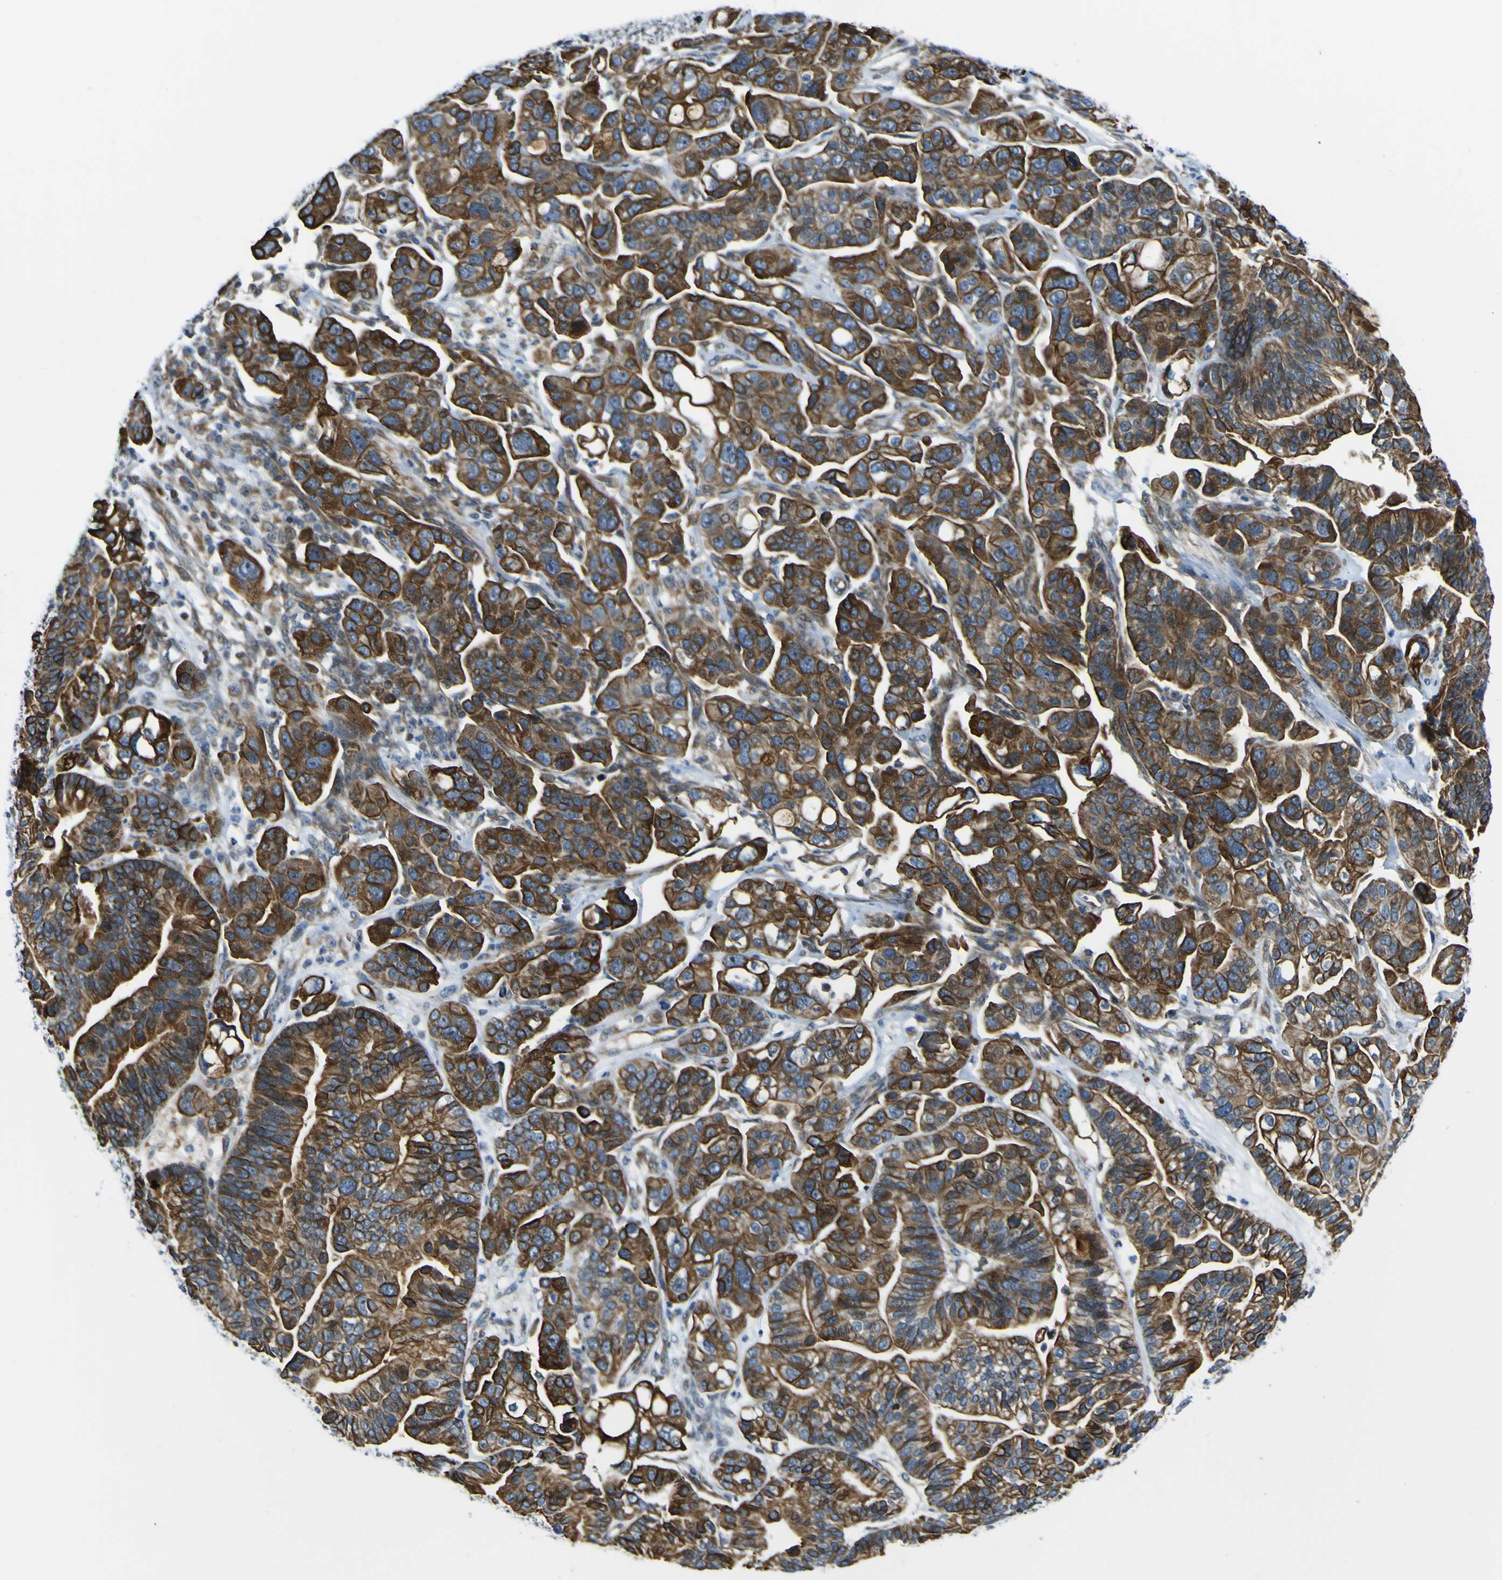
{"staining": {"intensity": "strong", "quantity": ">75%", "location": "cytoplasmic/membranous"}, "tissue": "ovarian cancer", "cell_type": "Tumor cells", "image_type": "cancer", "snomed": [{"axis": "morphology", "description": "Cystadenocarcinoma, serous, NOS"}, {"axis": "topography", "description": "Ovary"}], "caption": "Immunohistochemical staining of human ovarian serous cystadenocarcinoma reveals high levels of strong cytoplasmic/membranous protein expression in about >75% of tumor cells.", "gene": "KDM7A", "patient": {"sex": "female", "age": 56}}